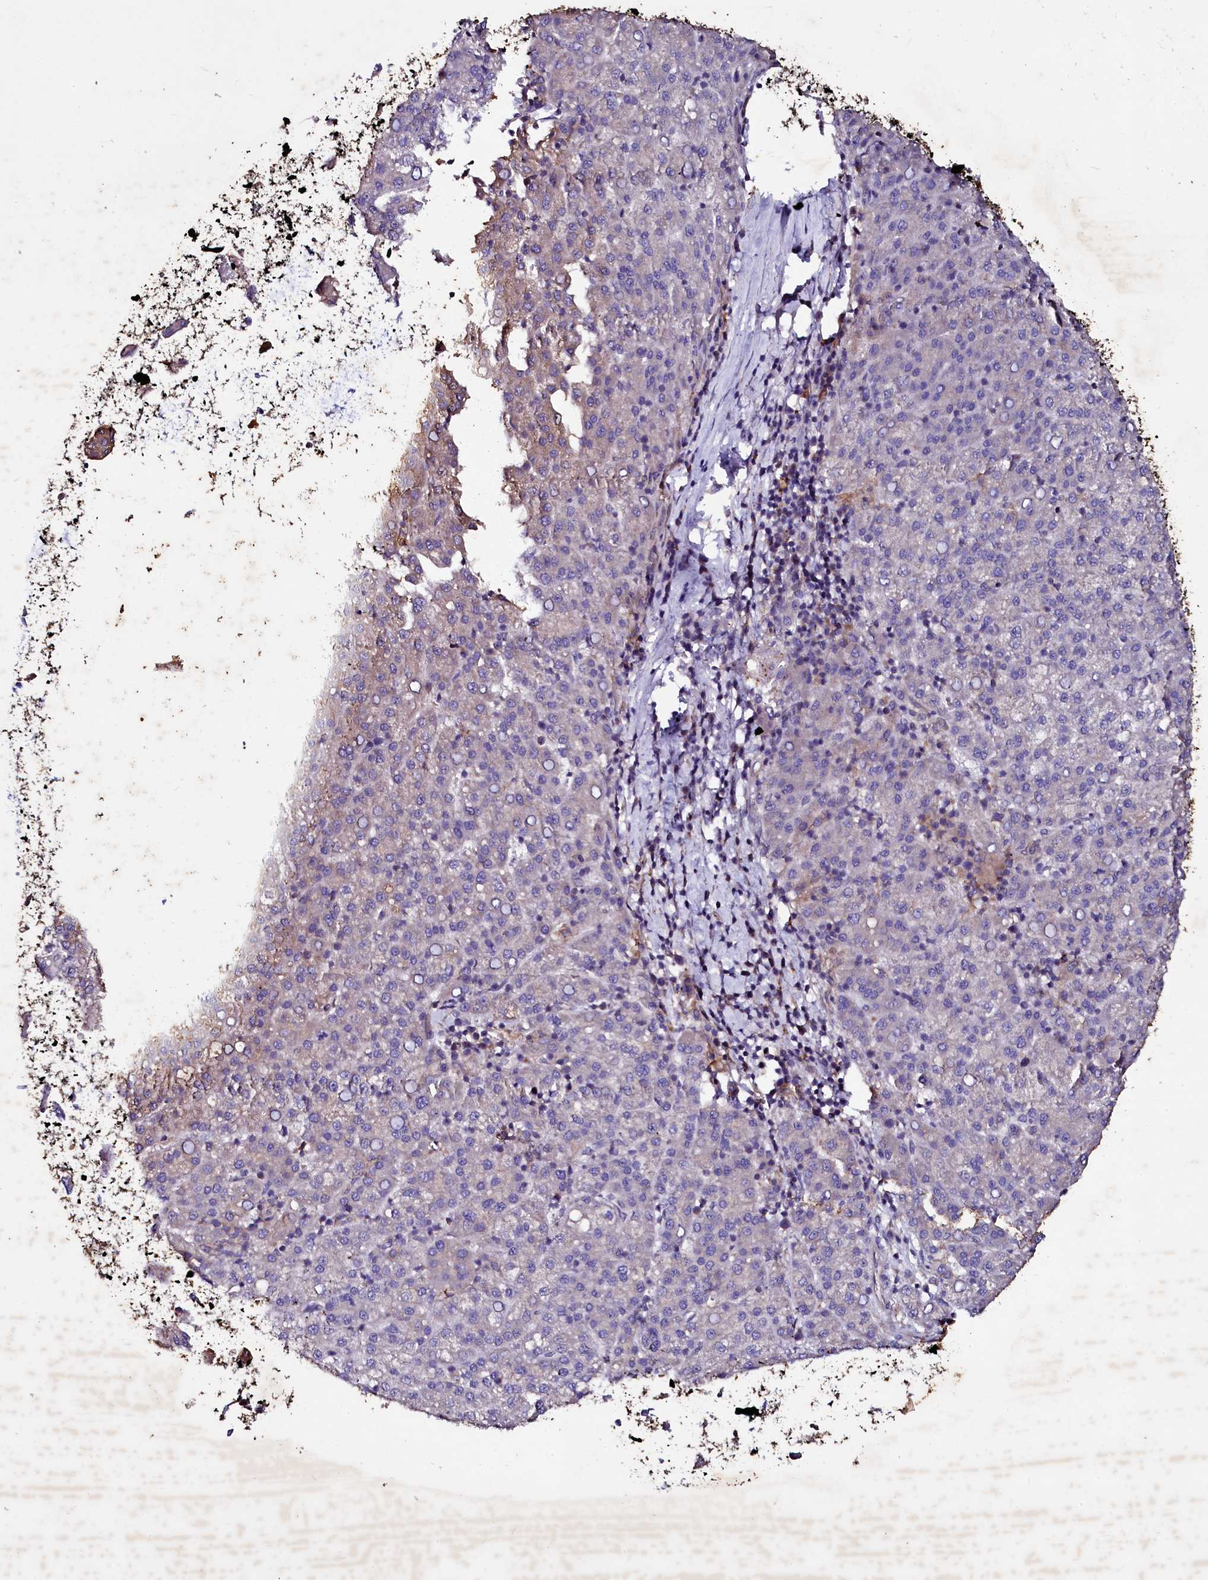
{"staining": {"intensity": "negative", "quantity": "none", "location": "none"}, "tissue": "liver cancer", "cell_type": "Tumor cells", "image_type": "cancer", "snomed": [{"axis": "morphology", "description": "Carcinoma, Hepatocellular, NOS"}, {"axis": "topography", "description": "Liver"}], "caption": "Human liver cancer (hepatocellular carcinoma) stained for a protein using immunohistochemistry shows no positivity in tumor cells.", "gene": "SELENOT", "patient": {"sex": "female", "age": 58}}